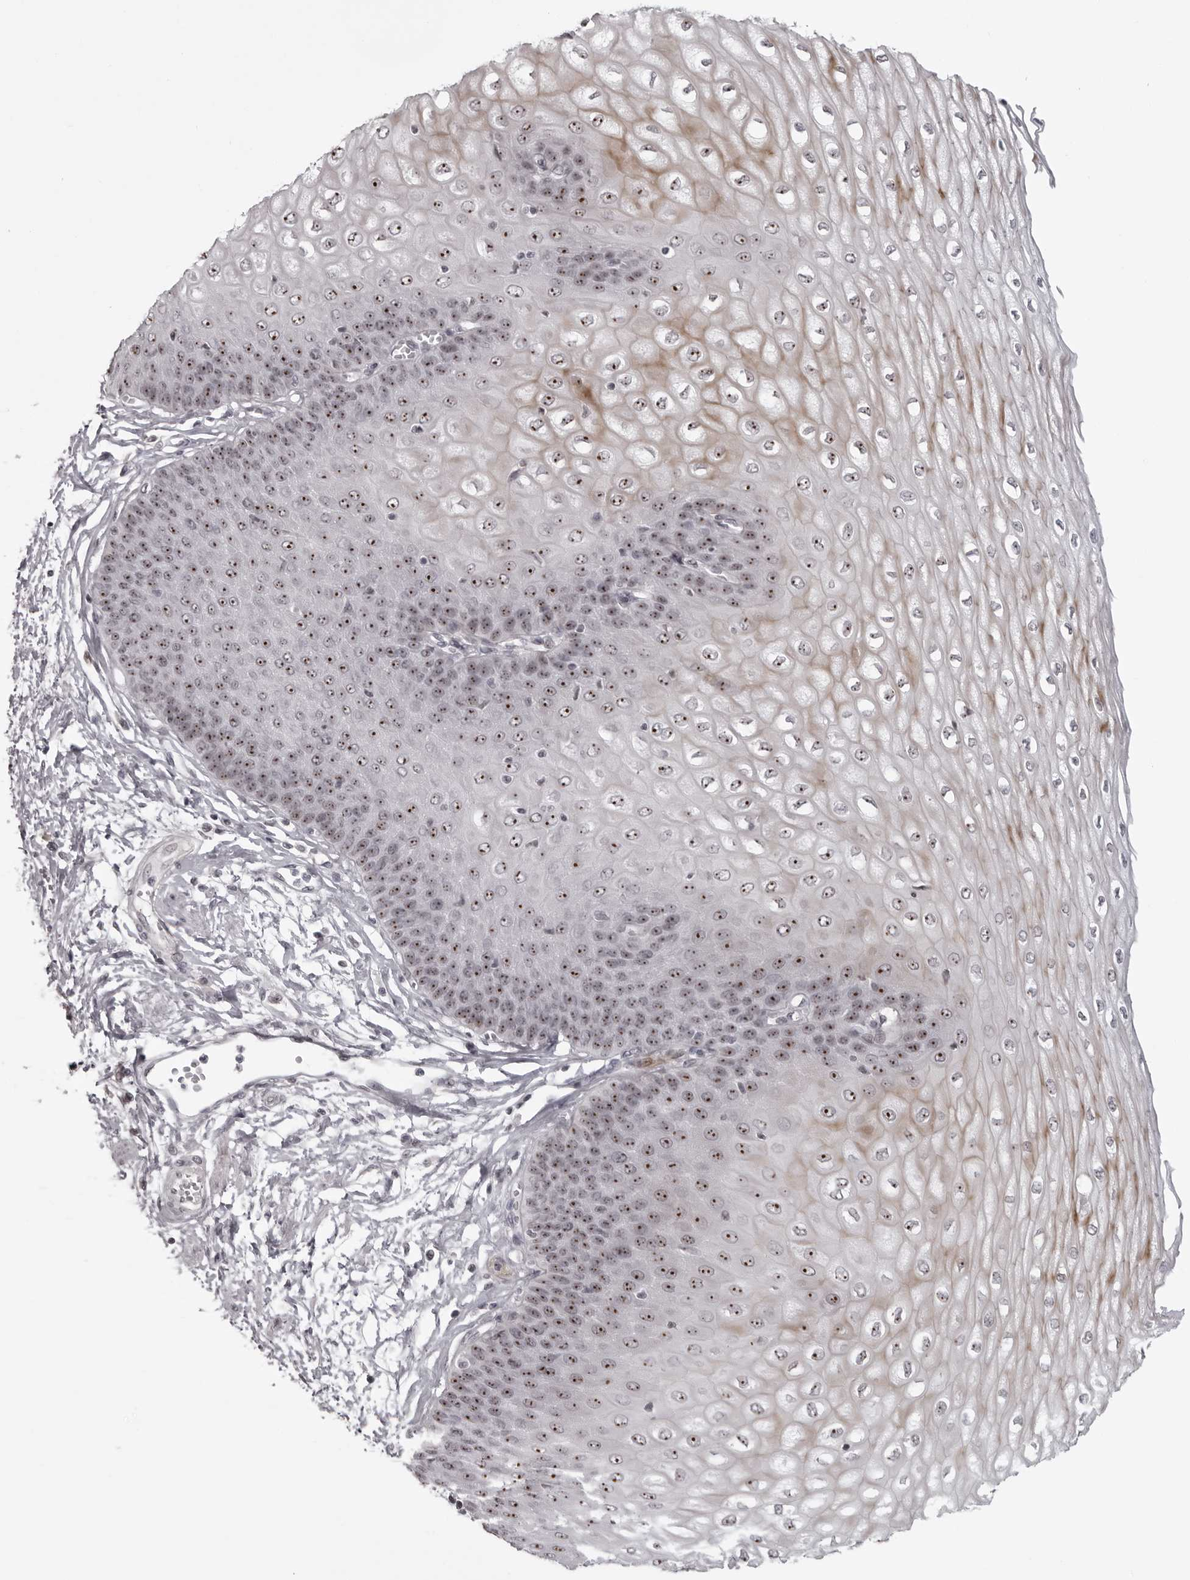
{"staining": {"intensity": "strong", "quantity": ">75%", "location": "cytoplasmic/membranous,nuclear"}, "tissue": "esophagus", "cell_type": "Squamous epithelial cells", "image_type": "normal", "snomed": [{"axis": "morphology", "description": "Normal tissue, NOS"}, {"axis": "topography", "description": "Esophagus"}], "caption": "An image of esophagus stained for a protein demonstrates strong cytoplasmic/membranous,nuclear brown staining in squamous epithelial cells. The protein is shown in brown color, while the nuclei are stained blue.", "gene": "HELZ", "patient": {"sex": "male", "age": 60}}